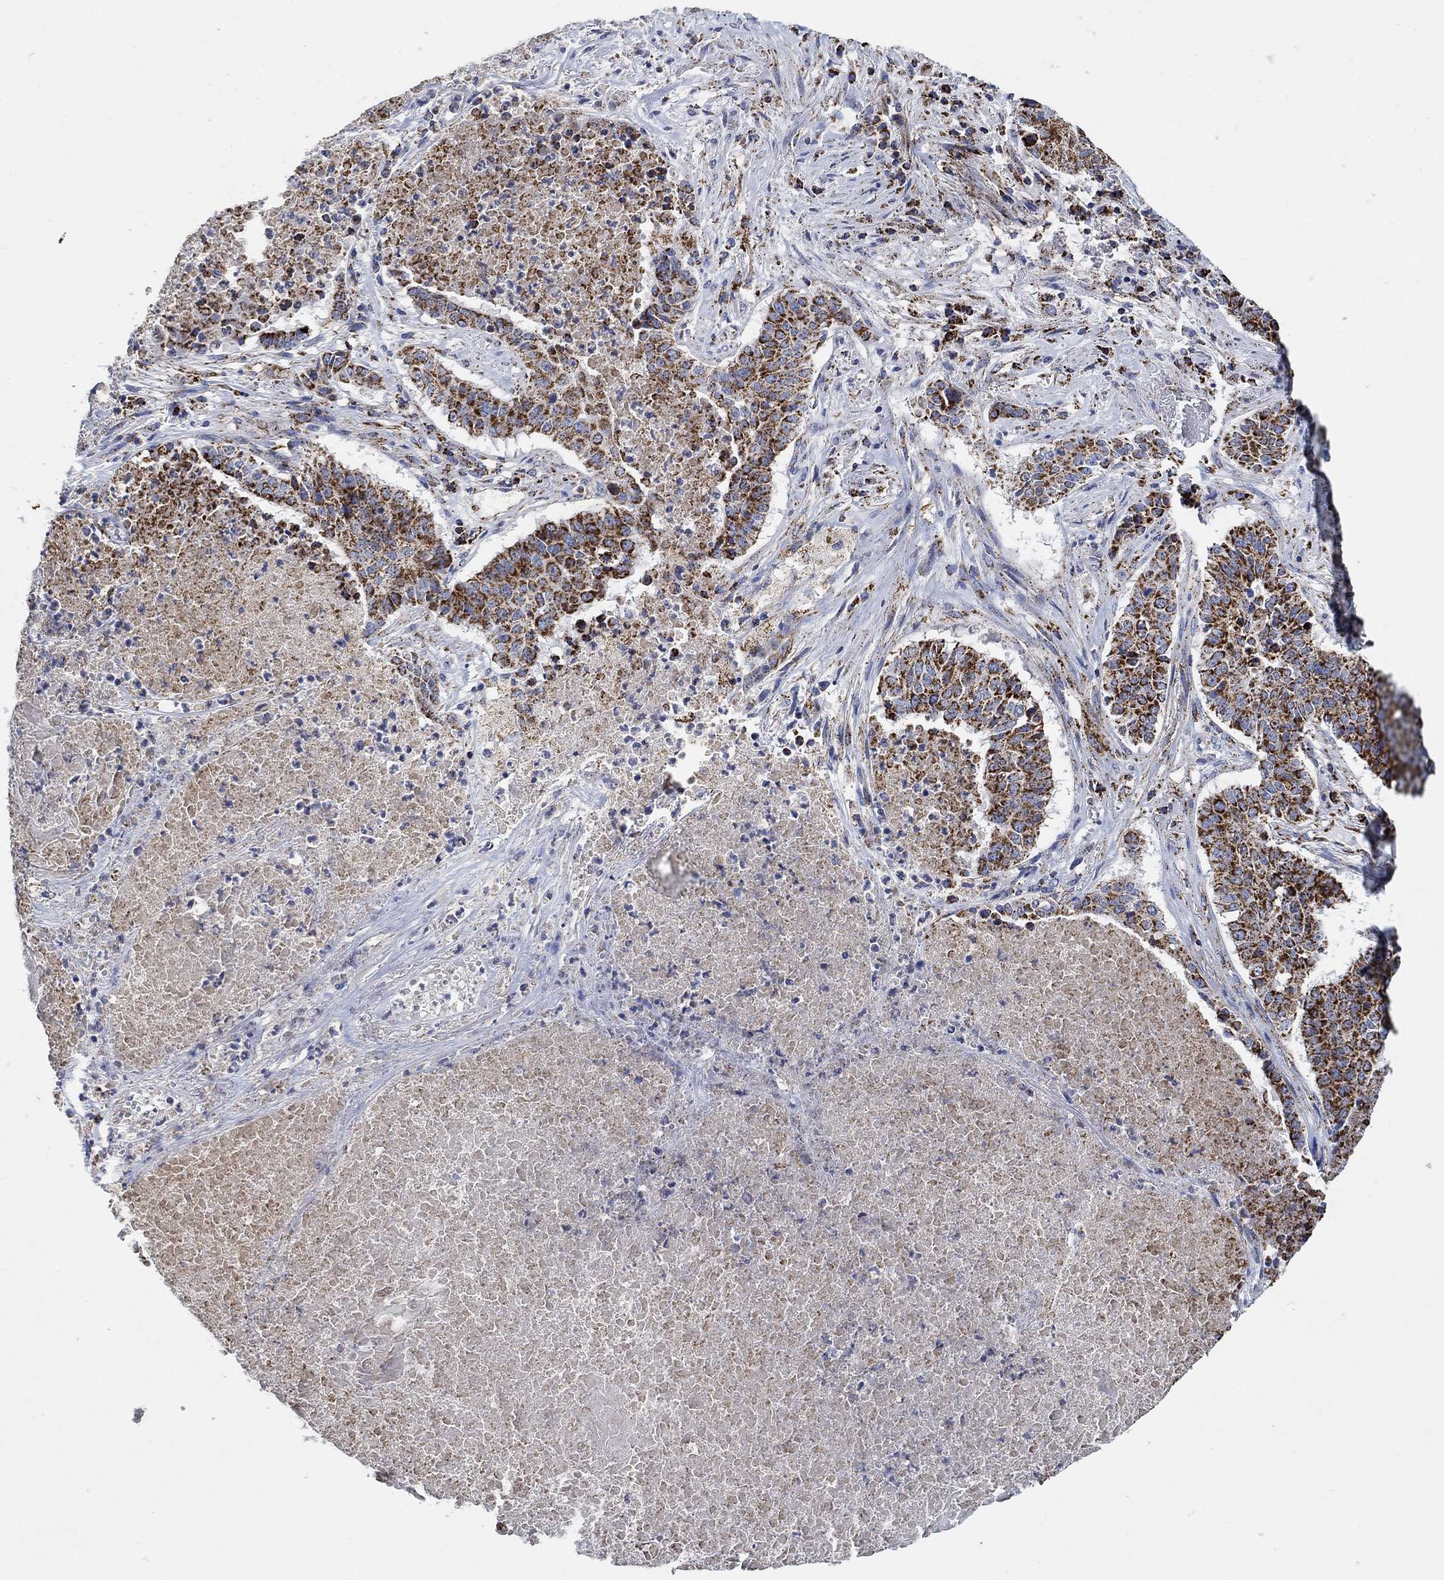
{"staining": {"intensity": "strong", "quantity": "25%-75%", "location": "cytoplasmic/membranous"}, "tissue": "lung cancer", "cell_type": "Tumor cells", "image_type": "cancer", "snomed": [{"axis": "morphology", "description": "Squamous cell carcinoma, NOS"}, {"axis": "topography", "description": "Lung"}], "caption": "Strong cytoplasmic/membranous protein staining is seen in about 25%-75% of tumor cells in lung squamous cell carcinoma.", "gene": "NDUFS3", "patient": {"sex": "male", "age": 64}}